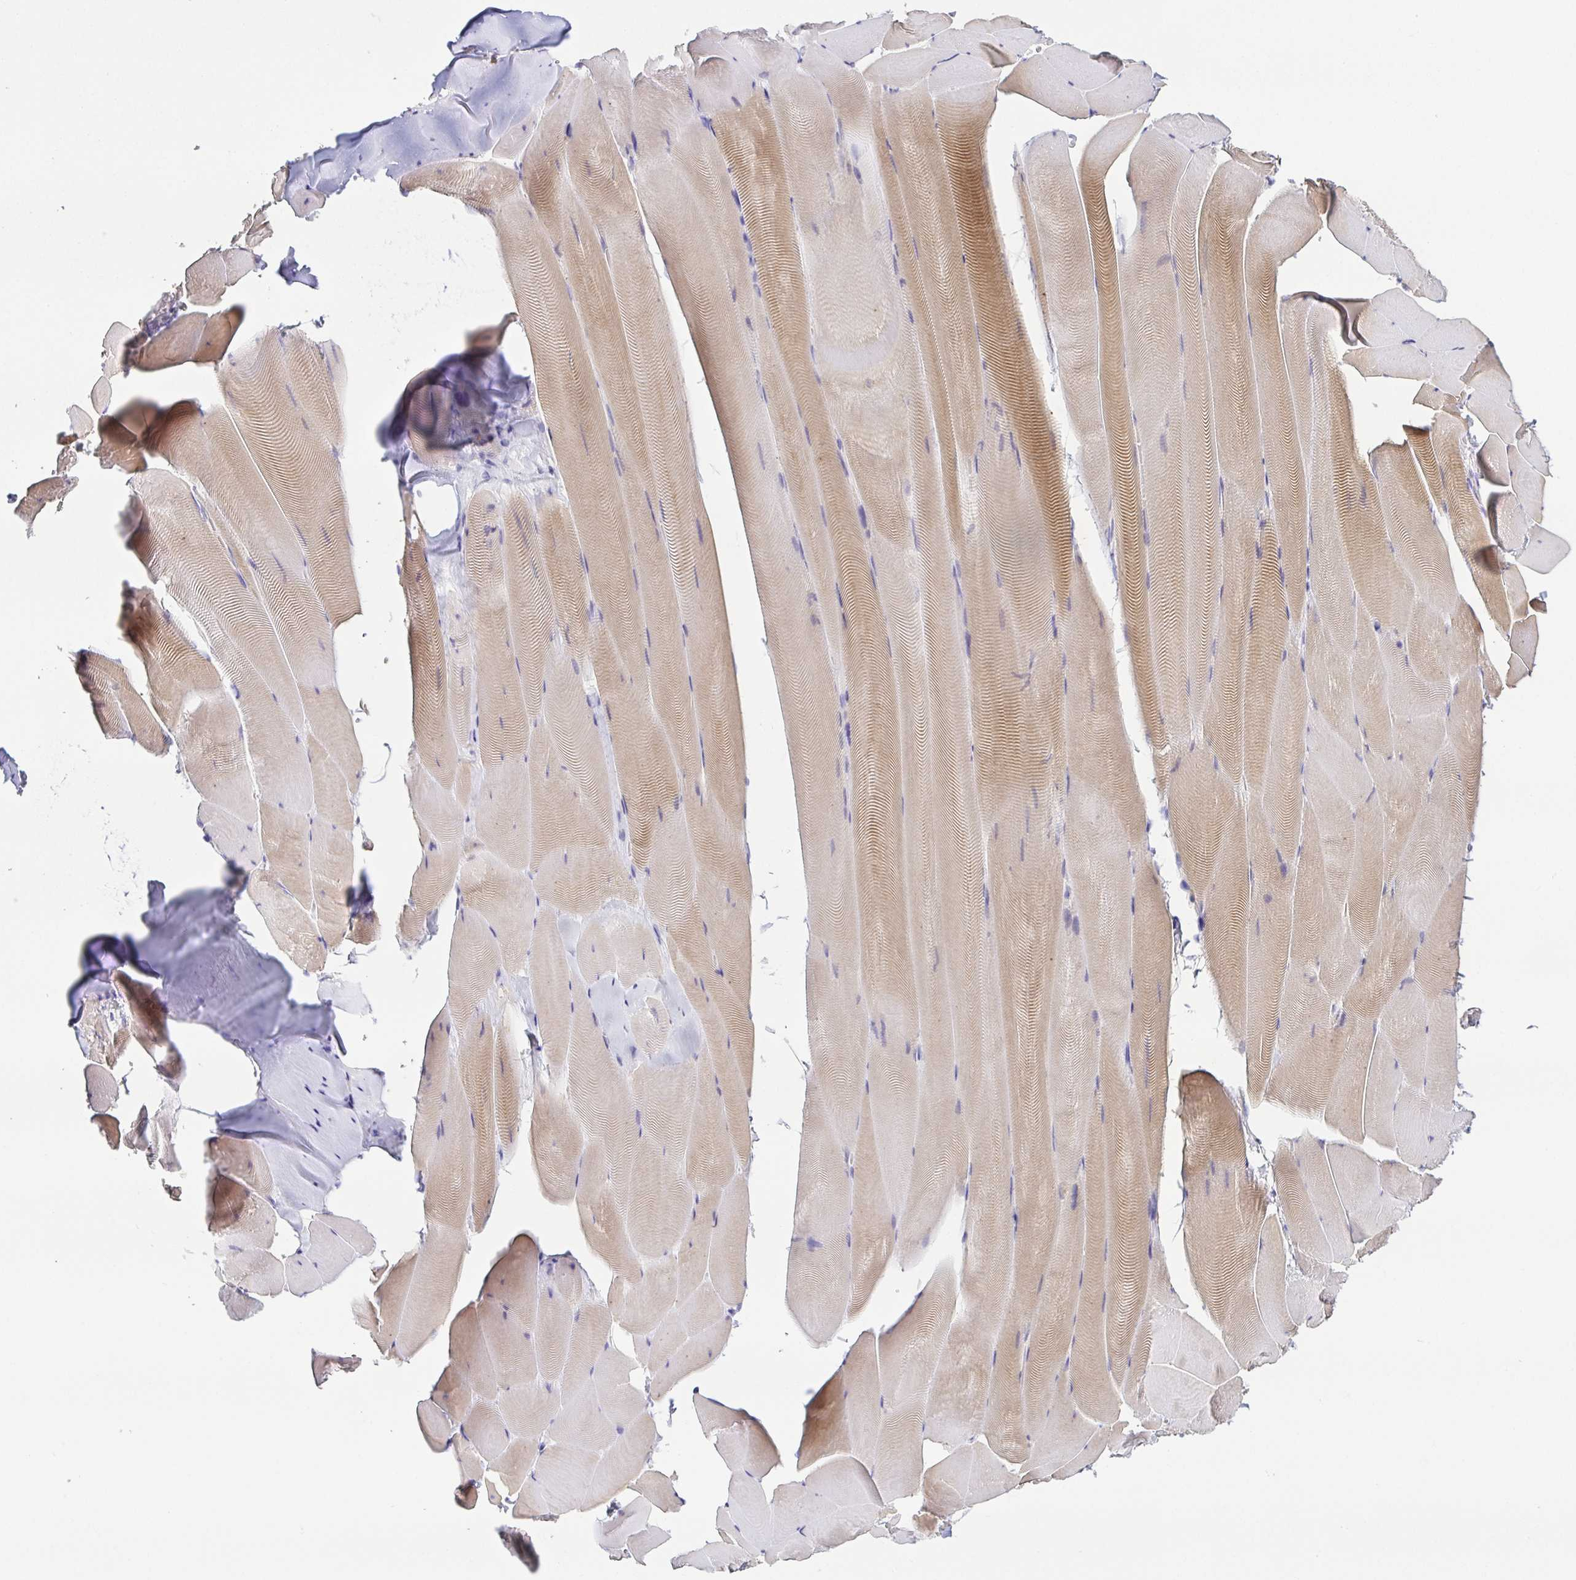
{"staining": {"intensity": "weak", "quantity": "25%-75%", "location": "cytoplasmic/membranous"}, "tissue": "skeletal muscle", "cell_type": "Myocytes", "image_type": "normal", "snomed": [{"axis": "morphology", "description": "Normal tissue, NOS"}, {"axis": "topography", "description": "Skeletal muscle"}], "caption": "Human skeletal muscle stained with a brown dye exhibits weak cytoplasmic/membranous positive expression in about 25%-75% of myocytes.", "gene": "HAPLN2", "patient": {"sex": "female", "age": 64}}